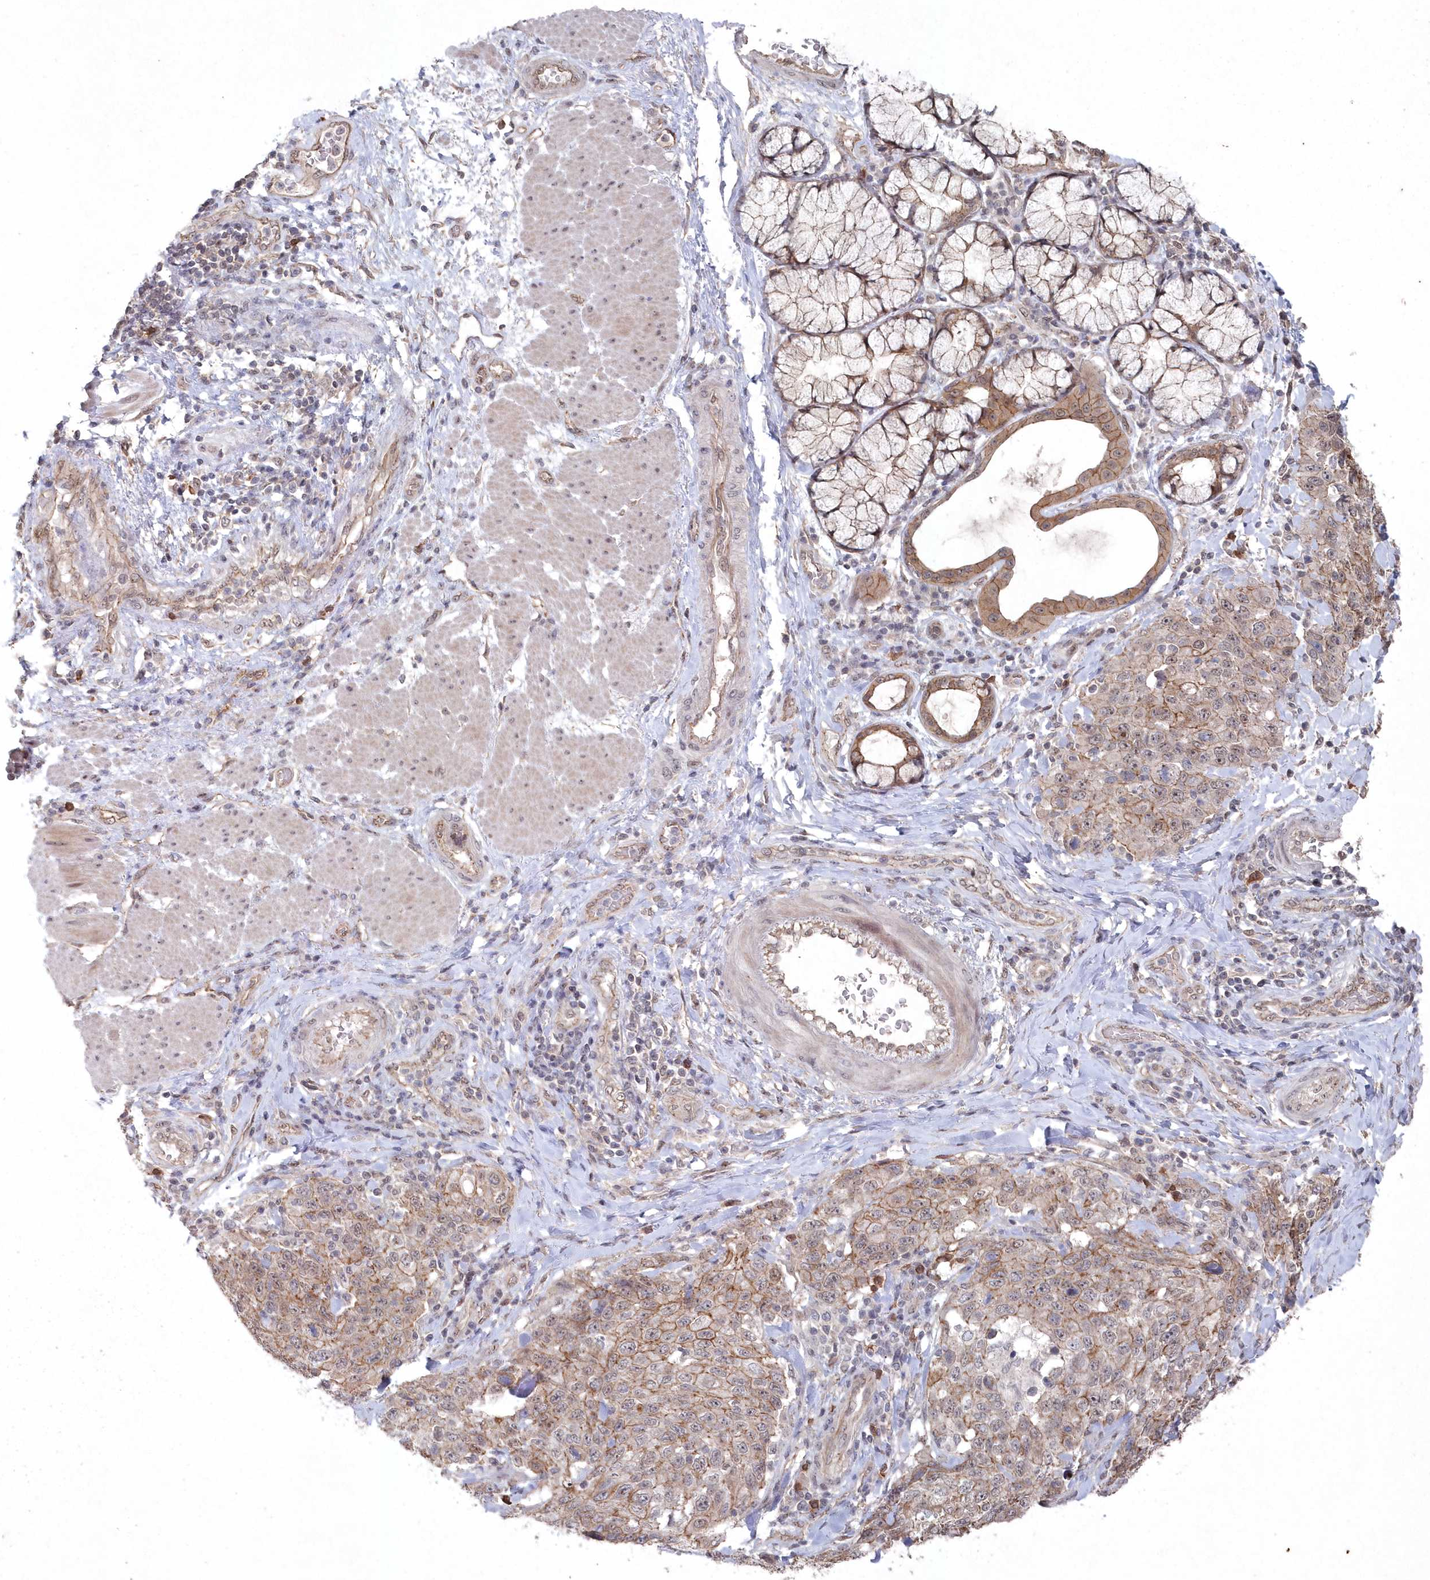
{"staining": {"intensity": "moderate", "quantity": "25%-75%", "location": "cytoplasmic/membranous"}, "tissue": "stomach cancer", "cell_type": "Tumor cells", "image_type": "cancer", "snomed": [{"axis": "morphology", "description": "Adenocarcinoma, NOS"}, {"axis": "topography", "description": "Stomach"}], "caption": "Brown immunohistochemical staining in human adenocarcinoma (stomach) displays moderate cytoplasmic/membranous positivity in approximately 25%-75% of tumor cells.", "gene": "VSIG2", "patient": {"sex": "male", "age": 48}}